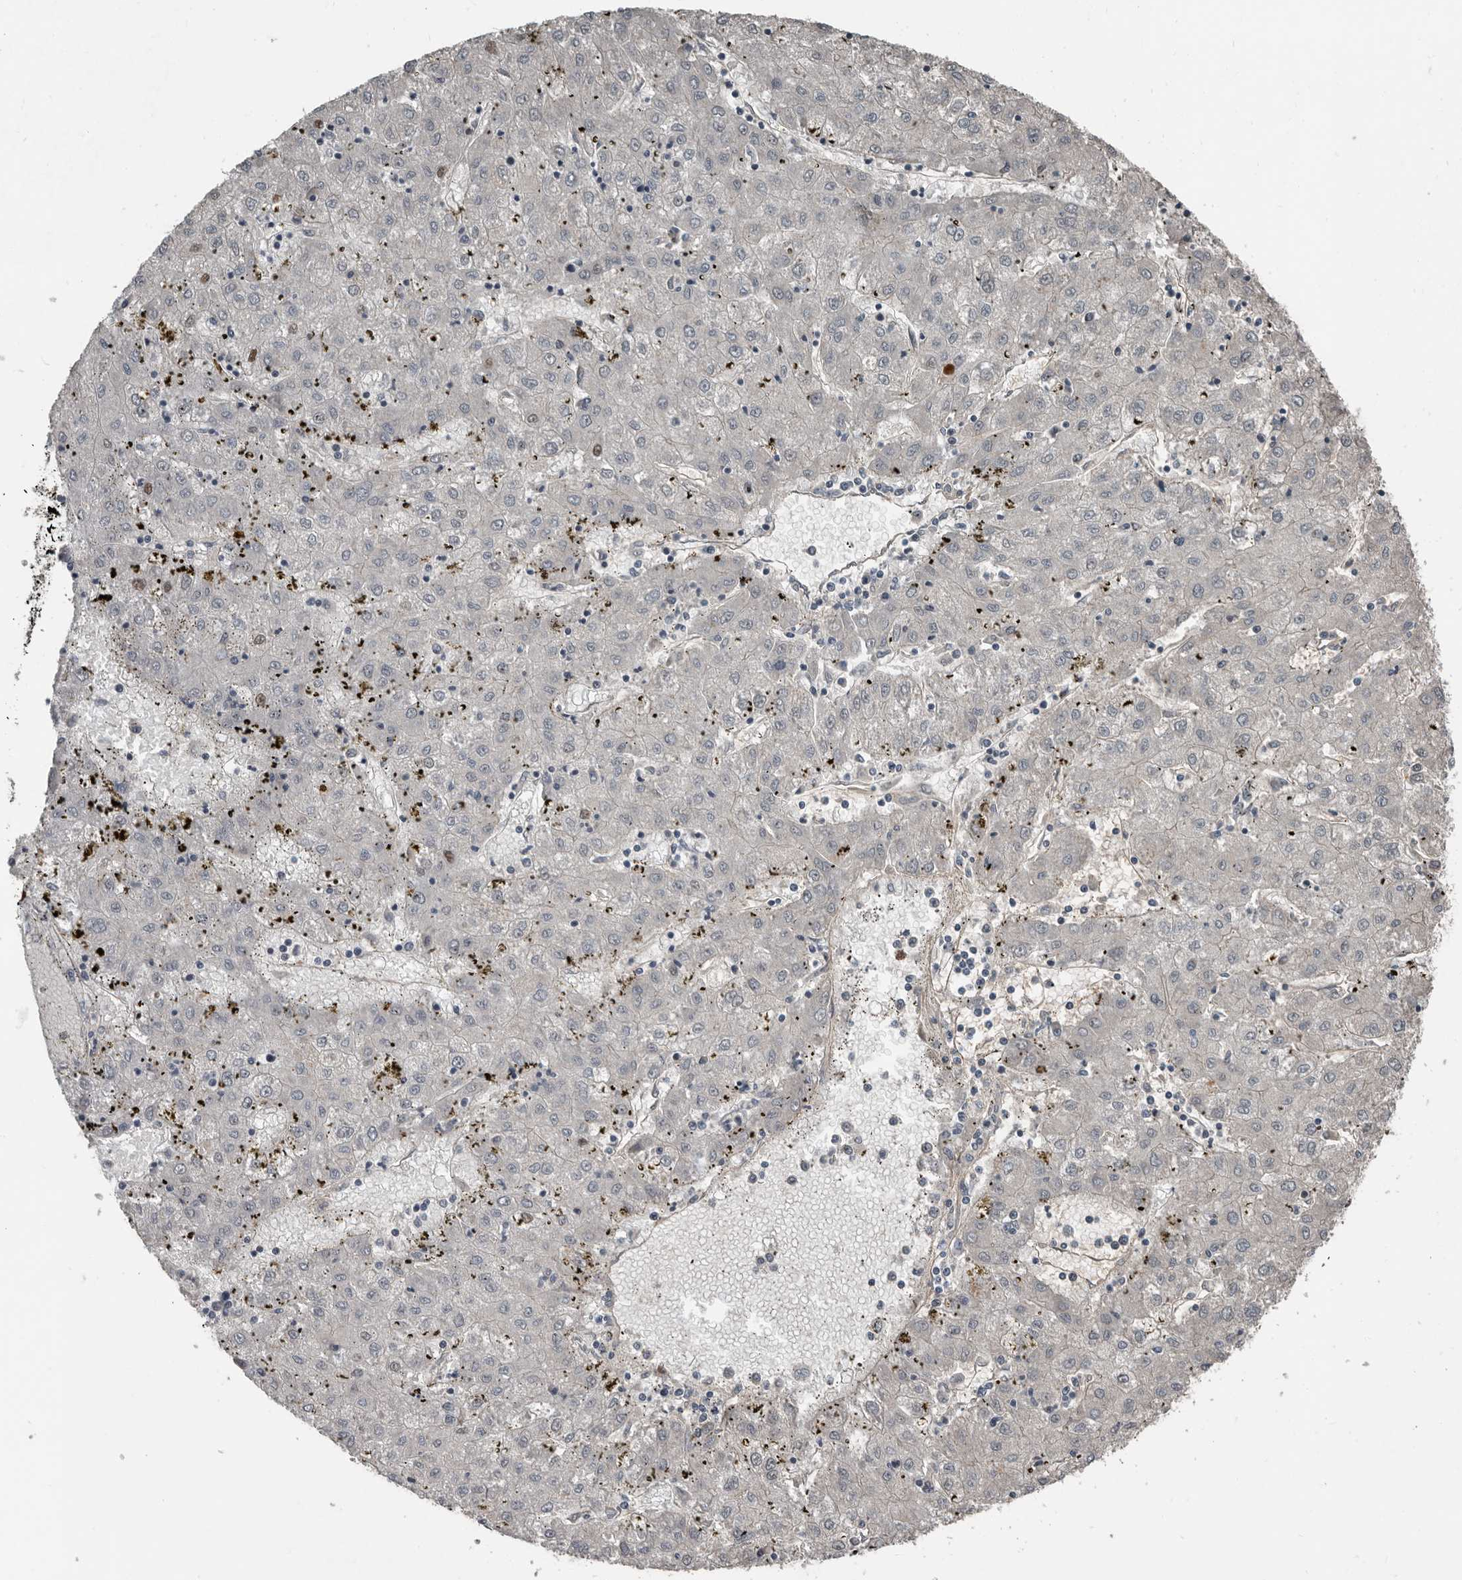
{"staining": {"intensity": "negative", "quantity": "none", "location": "none"}, "tissue": "liver cancer", "cell_type": "Tumor cells", "image_type": "cancer", "snomed": [{"axis": "morphology", "description": "Carcinoma, Hepatocellular, NOS"}, {"axis": "topography", "description": "Liver"}], "caption": "DAB immunohistochemical staining of liver cancer (hepatocellular carcinoma) displays no significant staining in tumor cells.", "gene": "YOD1", "patient": {"sex": "male", "age": 72}}